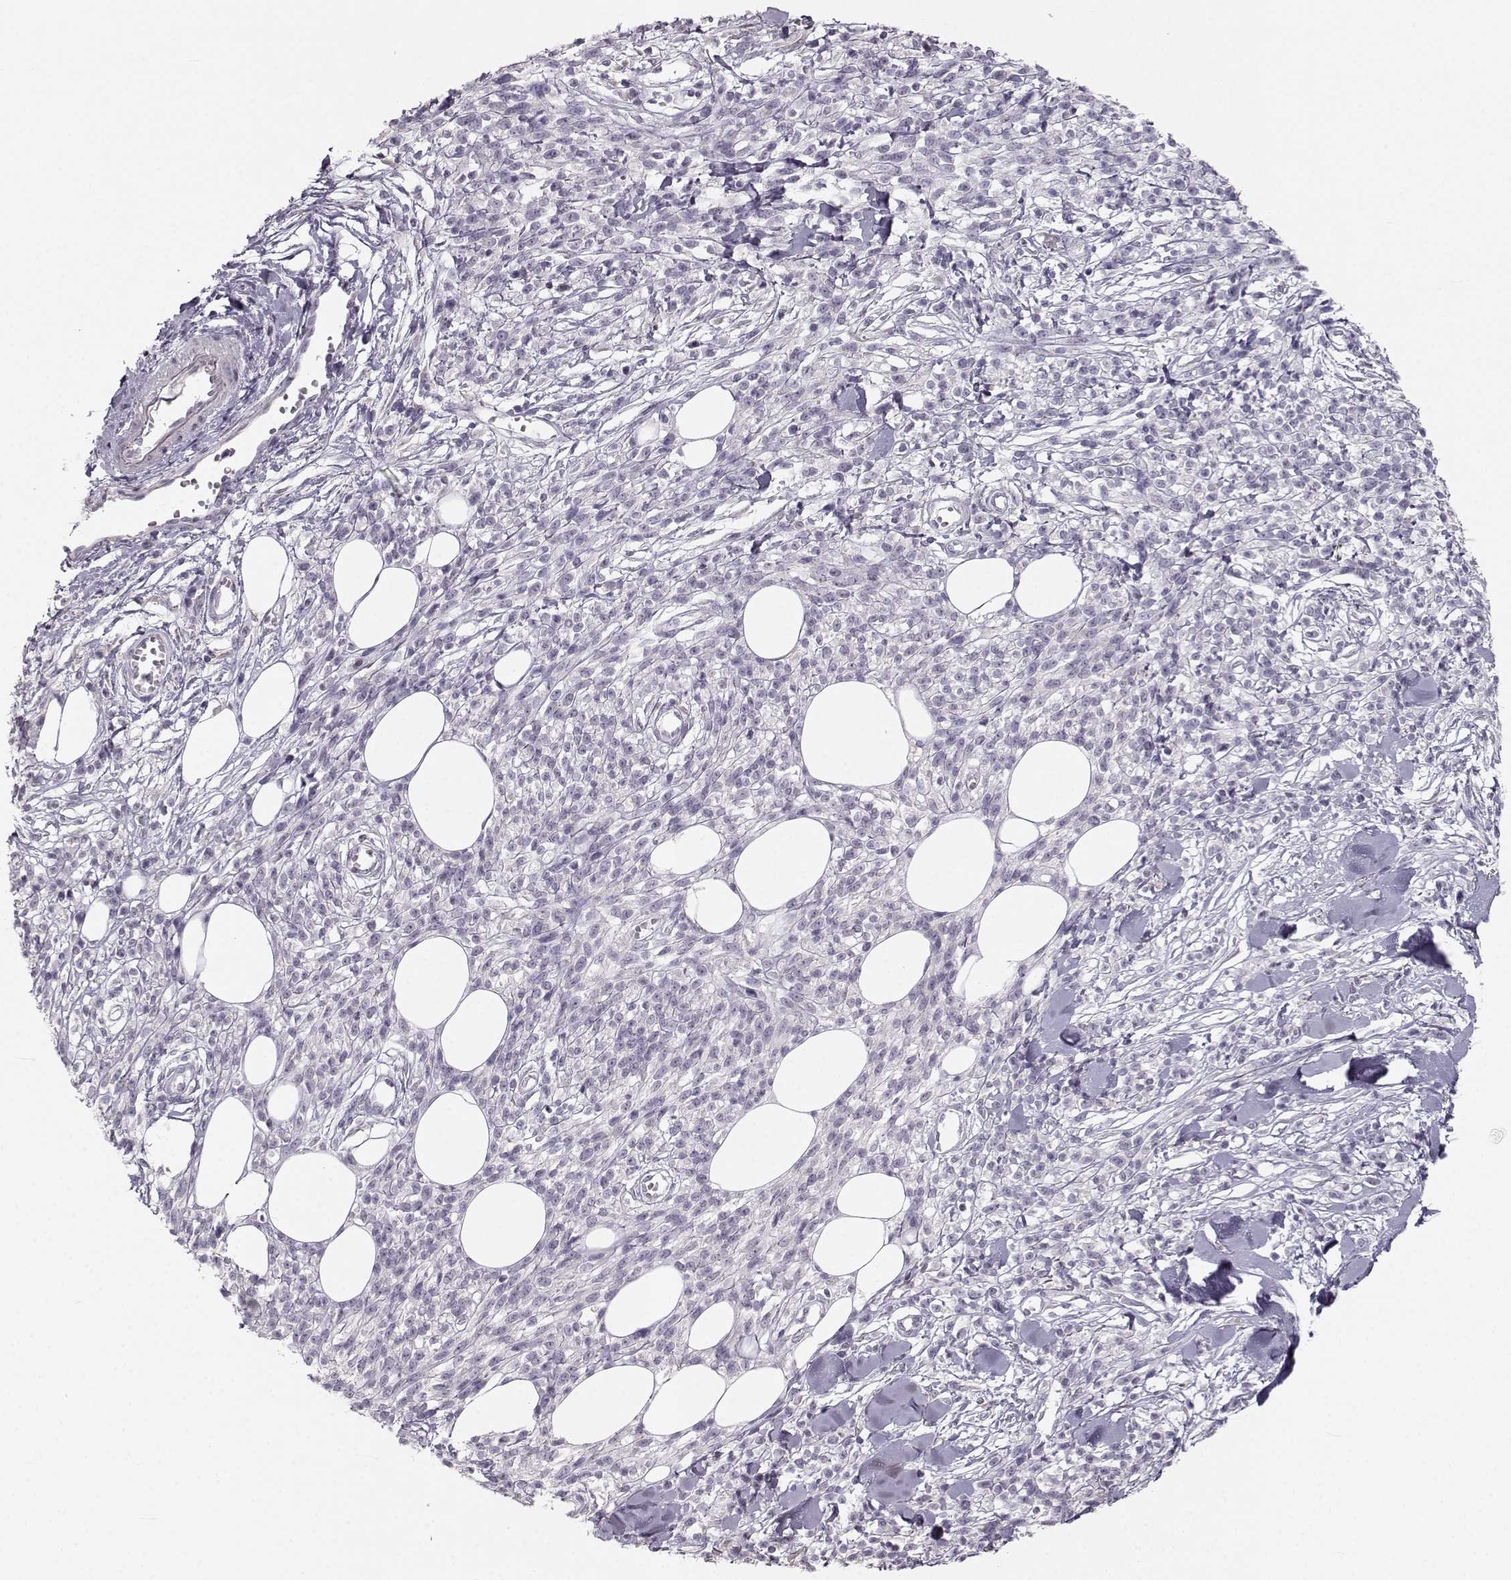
{"staining": {"intensity": "negative", "quantity": "none", "location": "none"}, "tissue": "melanoma", "cell_type": "Tumor cells", "image_type": "cancer", "snomed": [{"axis": "morphology", "description": "Malignant melanoma, NOS"}, {"axis": "topography", "description": "Skin"}, {"axis": "topography", "description": "Skin of trunk"}], "caption": "Immunohistochemical staining of human malignant melanoma displays no significant positivity in tumor cells.", "gene": "OIP5", "patient": {"sex": "male", "age": 74}}